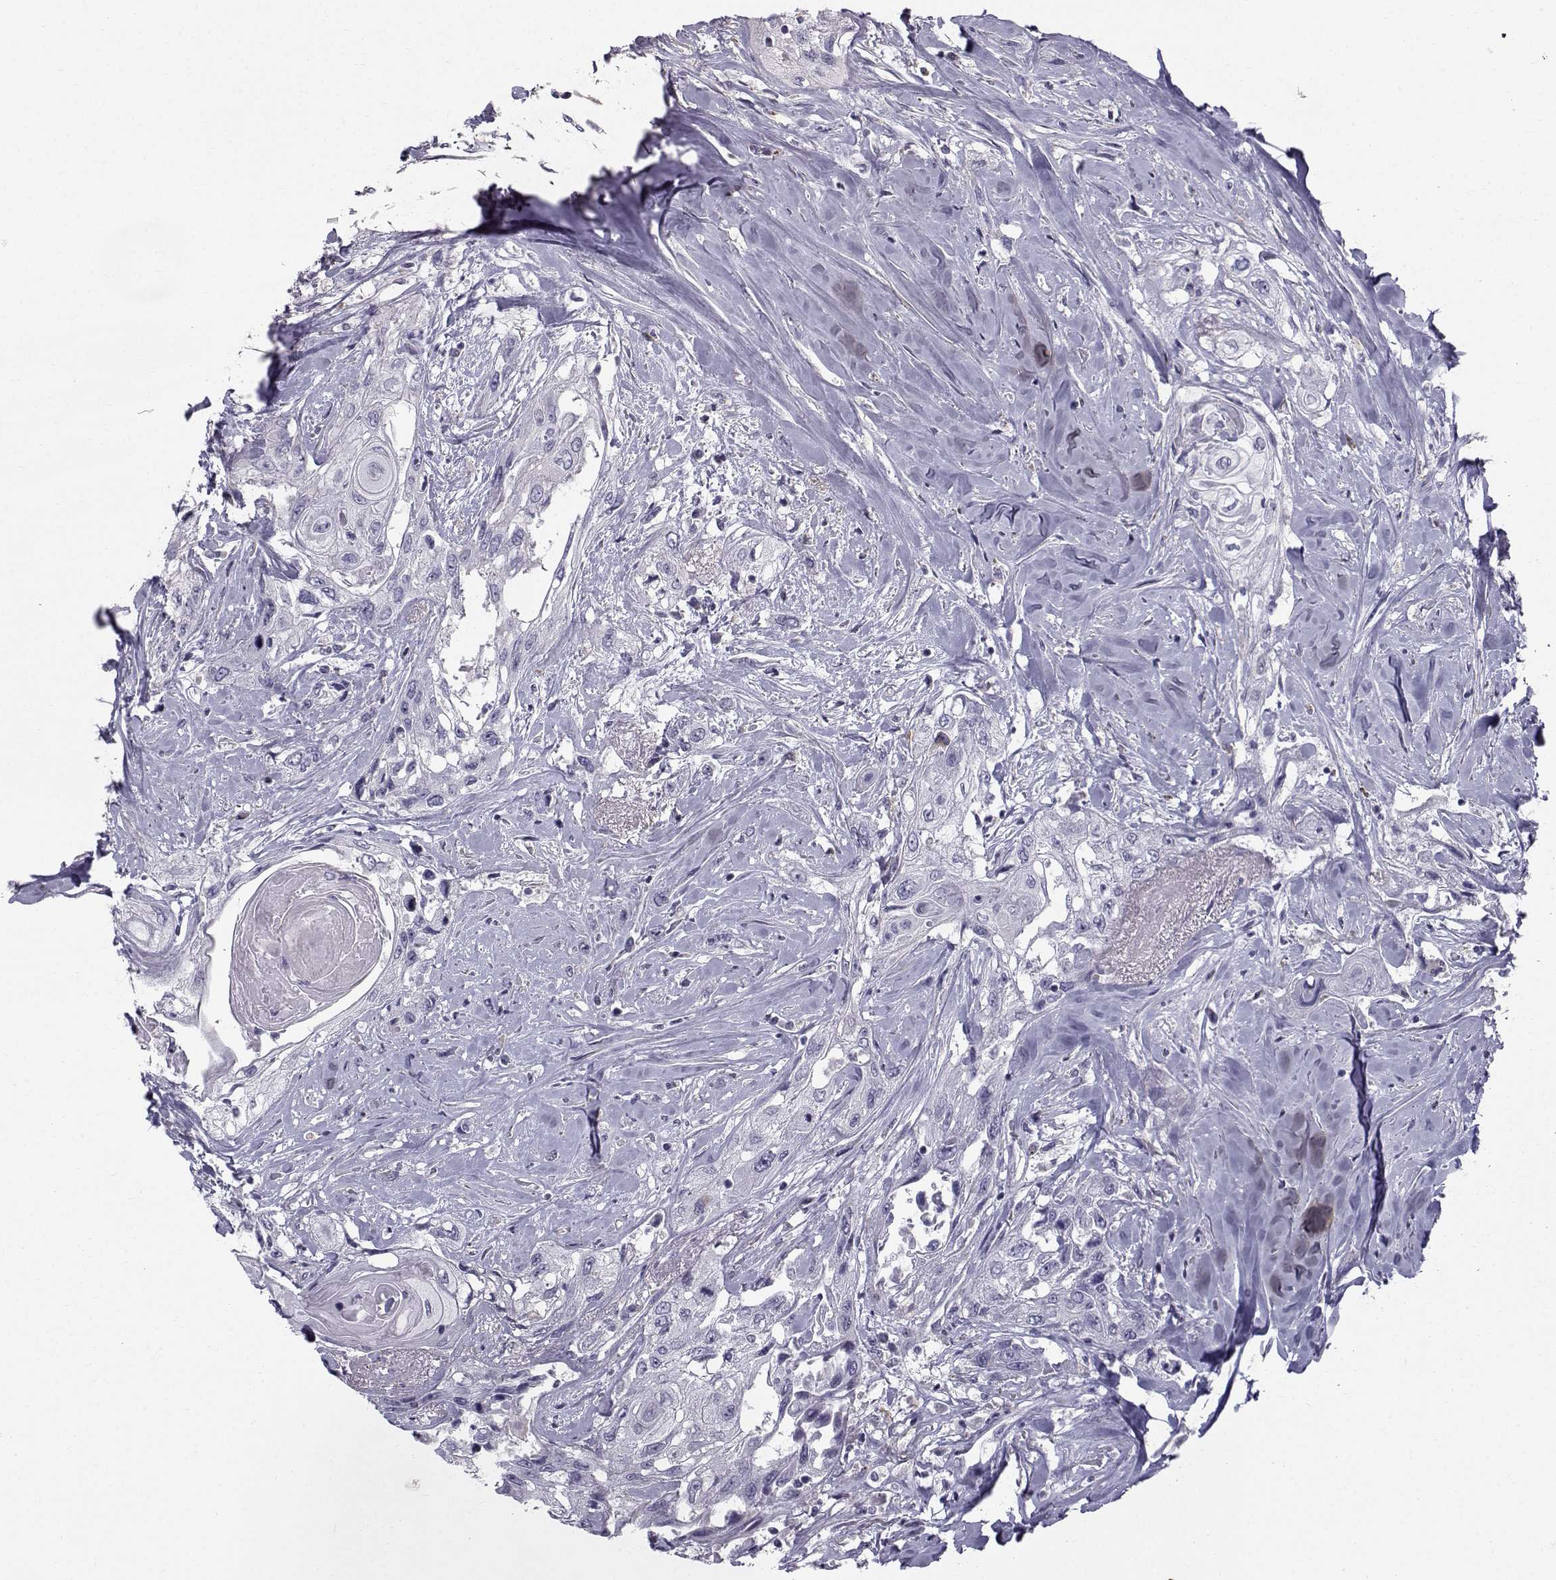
{"staining": {"intensity": "negative", "quantity": "none", "location": "none"}, "tissue": "head and neck cancer", "cell_type": "Tumor cells", "image_type": "cancer", "snomed": [{"axis": "morphology", "description": "Normal tissue, NOS"}, {"axis": "morphology", "description": "Squamous cell carcinoma, NOS"}, {"axis": "topography", "description": "Oral tissue"}, {"axis": "topography", "description": "Peripheral nerve tissue"}, {"axis": "topography", "description": "Head-Neck"}], "caption": "Head and neck cancer was stained to show a protein in brown. There is no significant expression in tumor cells.", "gene": "CALCR", "patient": {"sex": "female", "age": 59}}